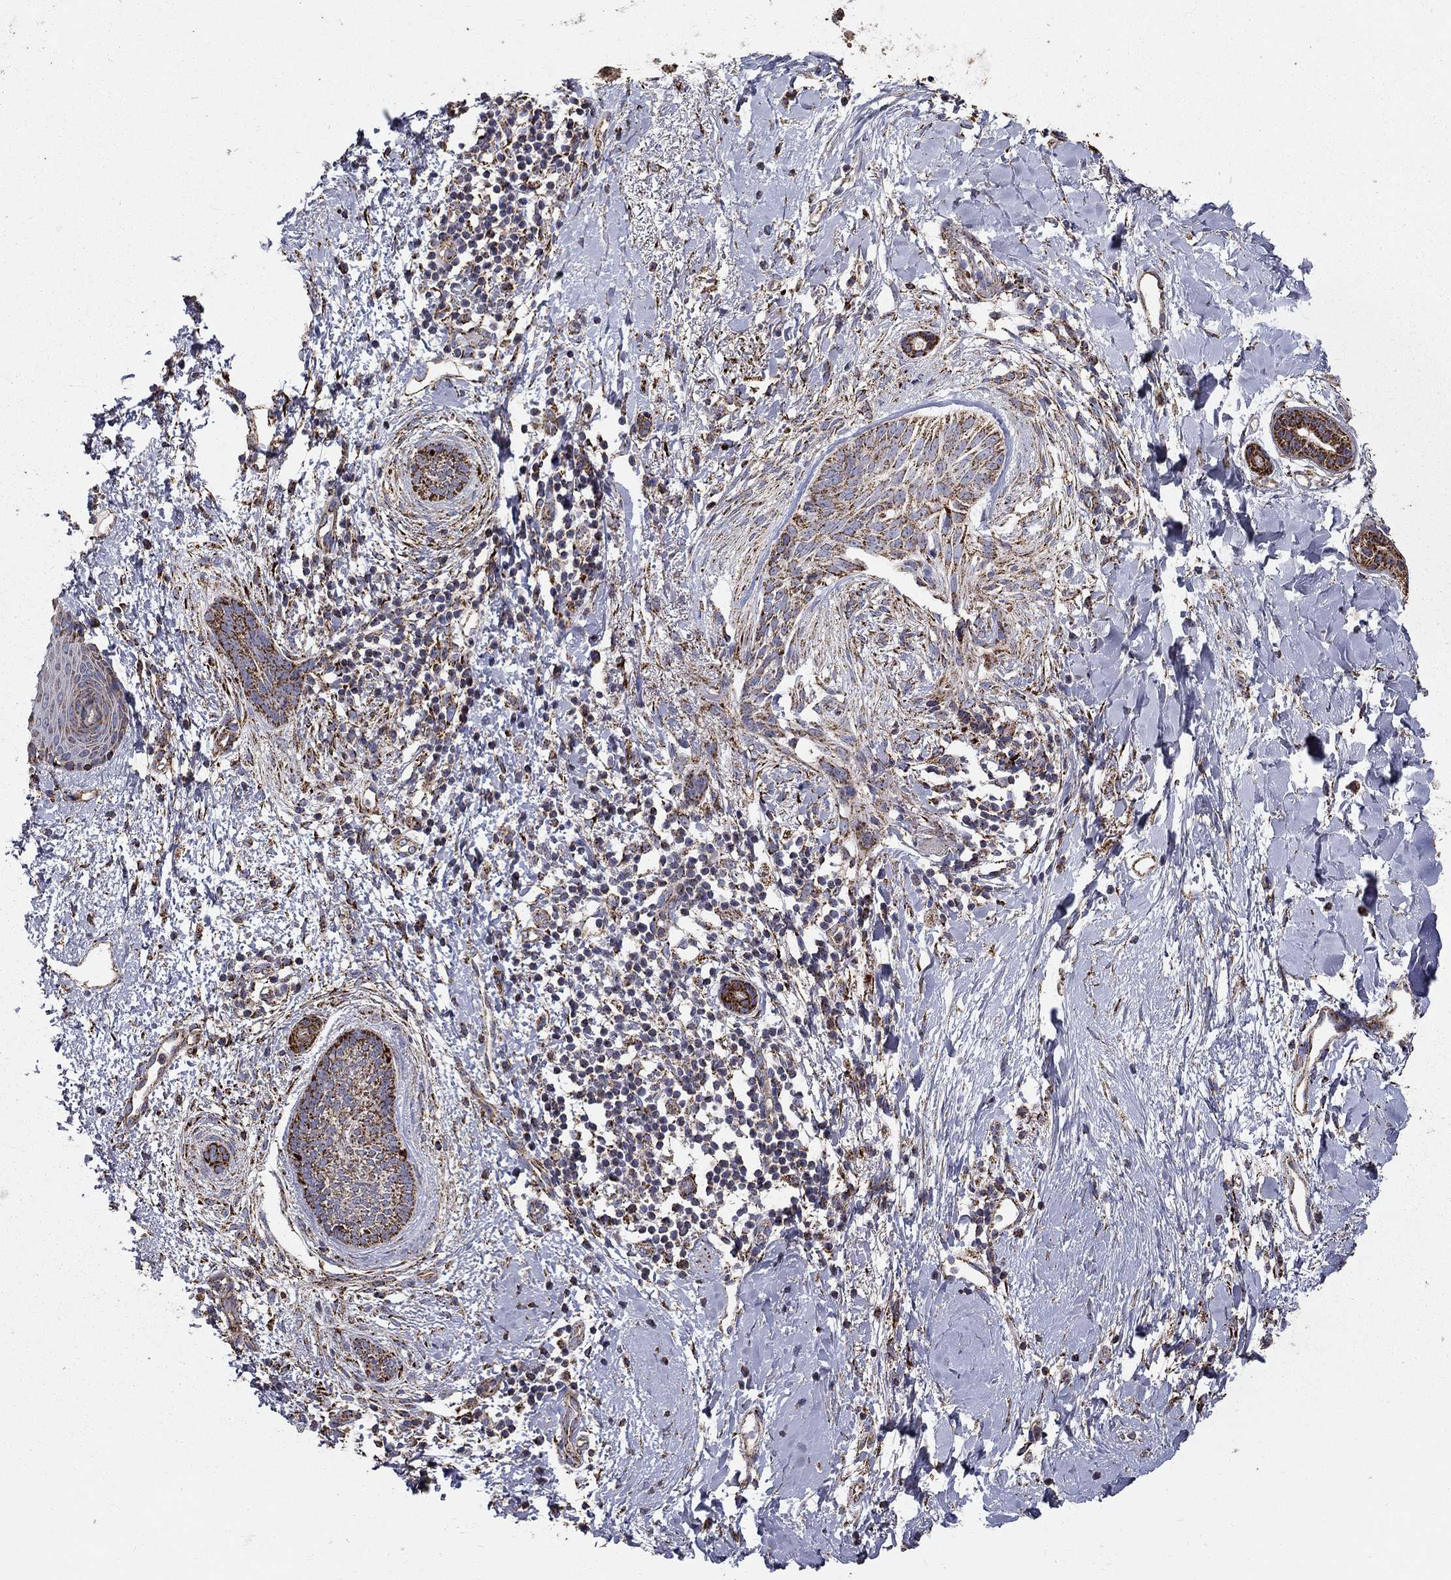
{"staining": {"intensity": "strong", "quantity": "25%-75%", "location": "cytoplasmic/membranous"}, "tissue": "skin cancer", "cell_type": "Tumor cells", "image_type": "cancer", "snomed": [{"axis": "morphology", "description": "Basal cell carcinoma"}, {"axis": "topography", "description": "Skin"}], "caption": "A brown stain labels strong cytoplasmic/membranous positivity of a protein in human skin basal cell carcinoma tumor cells. (DAB IHC with brightfield microscopy, high magnification).", "gene": "GCSH", "patient": {"sex": "female", "age": 65}}